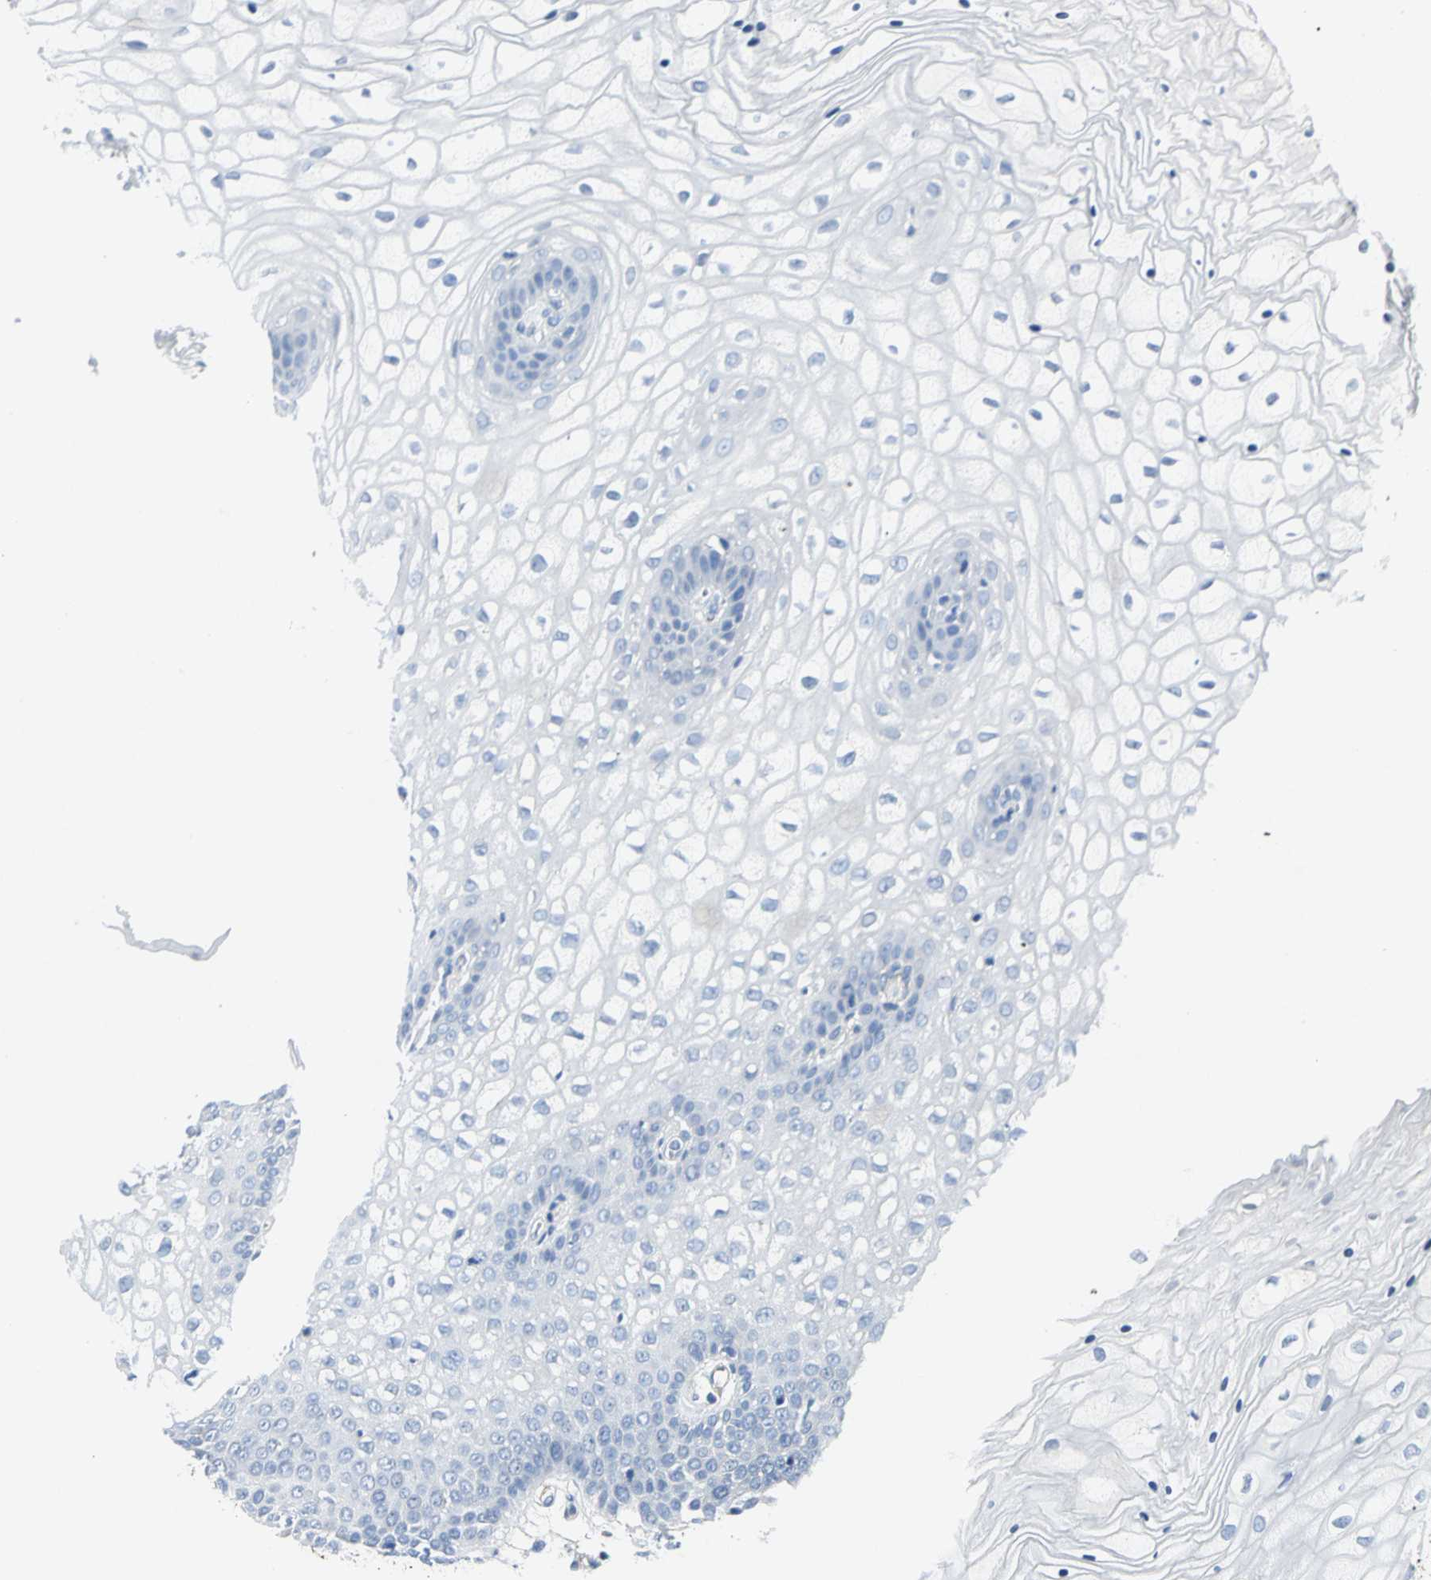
{"staining": {"intensity": "negative", "quantity": "none", "location": "none"}, "tissue": "vagina", "cell_type": "Squamous epithelial cells", "image_type": "normal", "snomed": [{"axis": "morphology", "description": "Normal tissue, NOS"}, {"axis": "topography", "description": "Vagina"}], "caption": "DAB (3,3'-diaminobenzidine) immunohistochemical staining of benign human vagina shows no significant expression in squamous epithelial cells. (Brightfield microscopy of DAB (3,3'-diaminobenzidine) immunohistochemistry (IHC) at high magnification).", "gene": "EFNB3", "patient": {"sex": "female", "age": 34}}